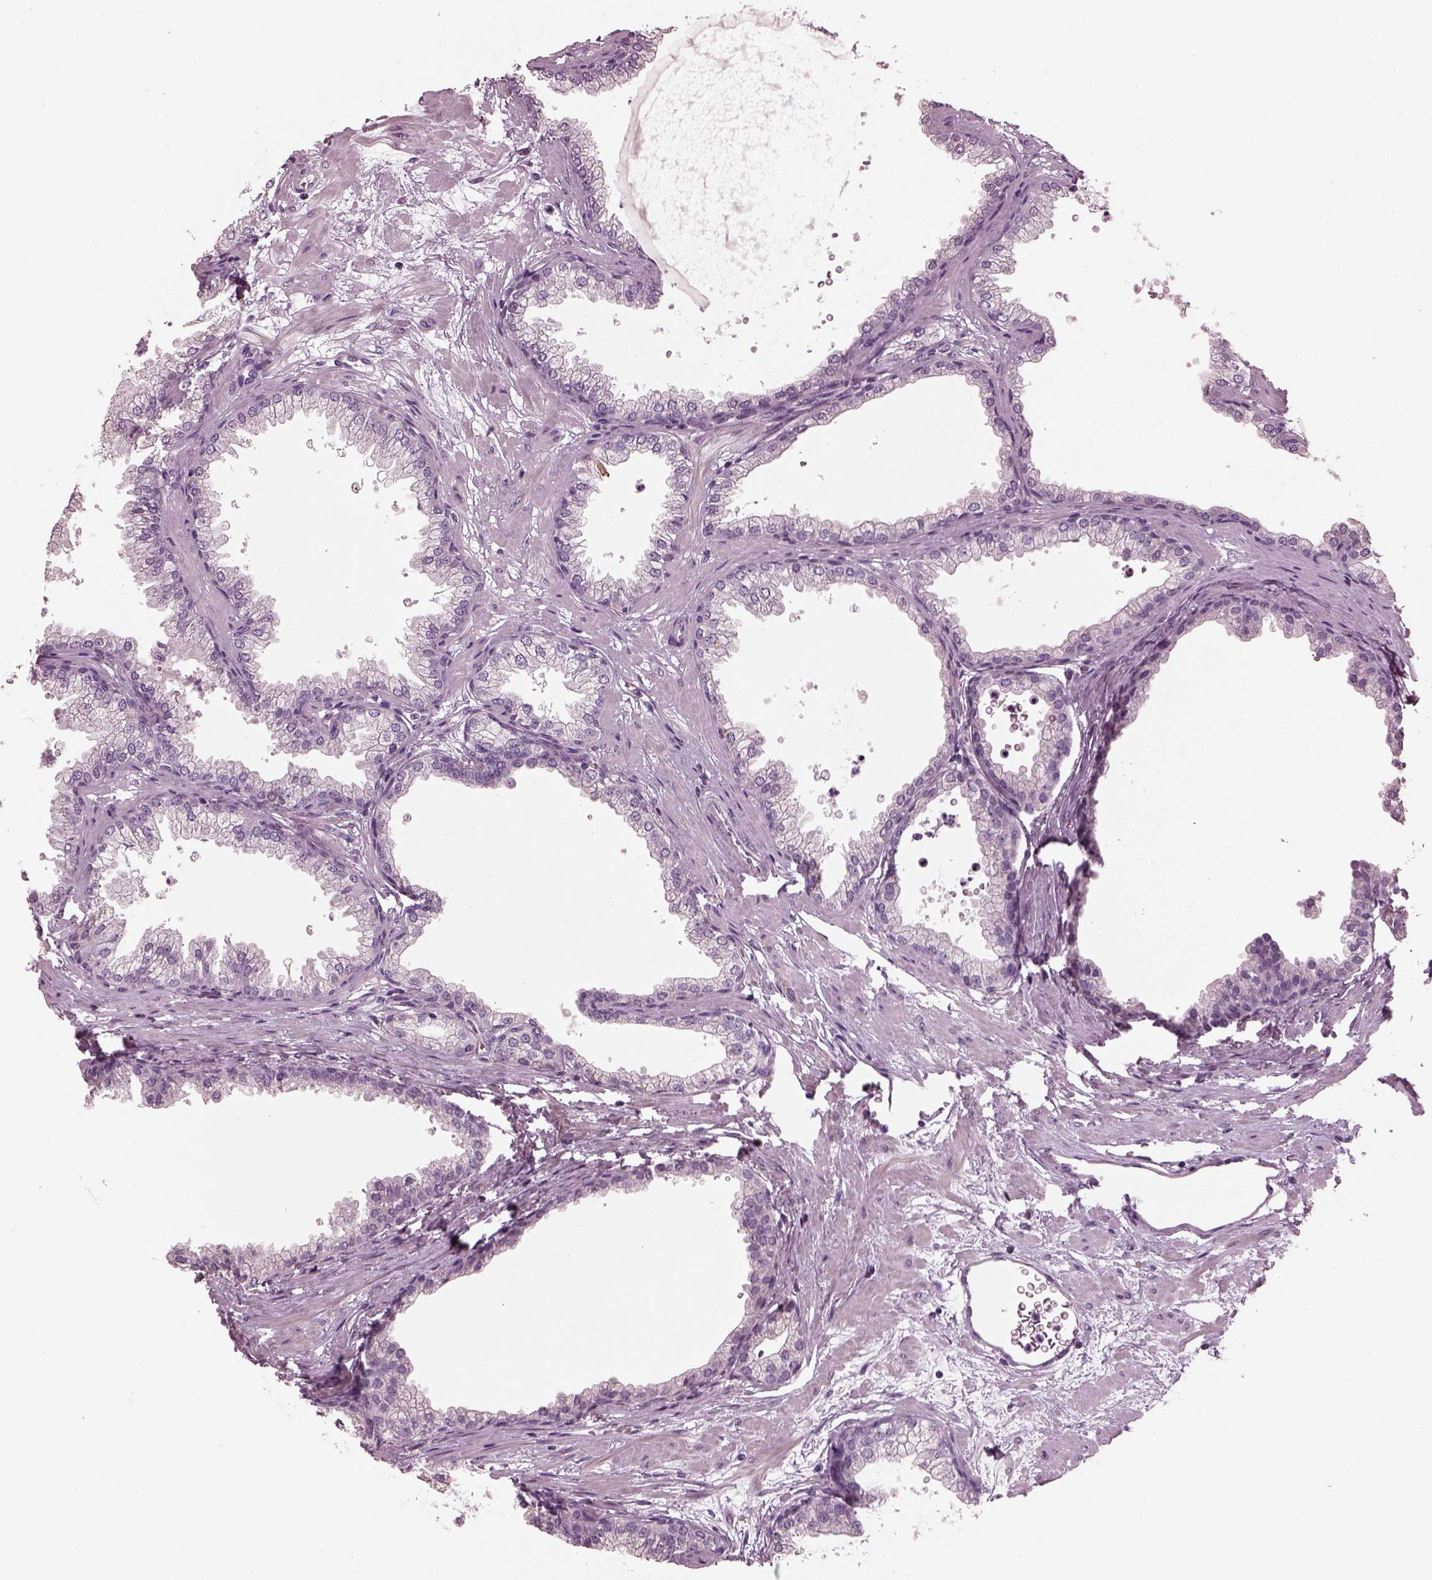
{"staining": {"intensity": "negative", "quantity": "none", "location": "none"}, "tissue": "prostate", "cell_type": "Glandular cells", "image_type": "normal", "snomed": [{"axis": "morphology", "description": "Normal tissue, NOS"}, {"axis": "topography", "description": "Prostate"}], "caption": "Human prostate stained for a protein using immunohistochemistry (IHC) exhibits no staining in glandular cells.", "gene": "SLAMF8", "patient": {"sex": "male", "age": 37}}